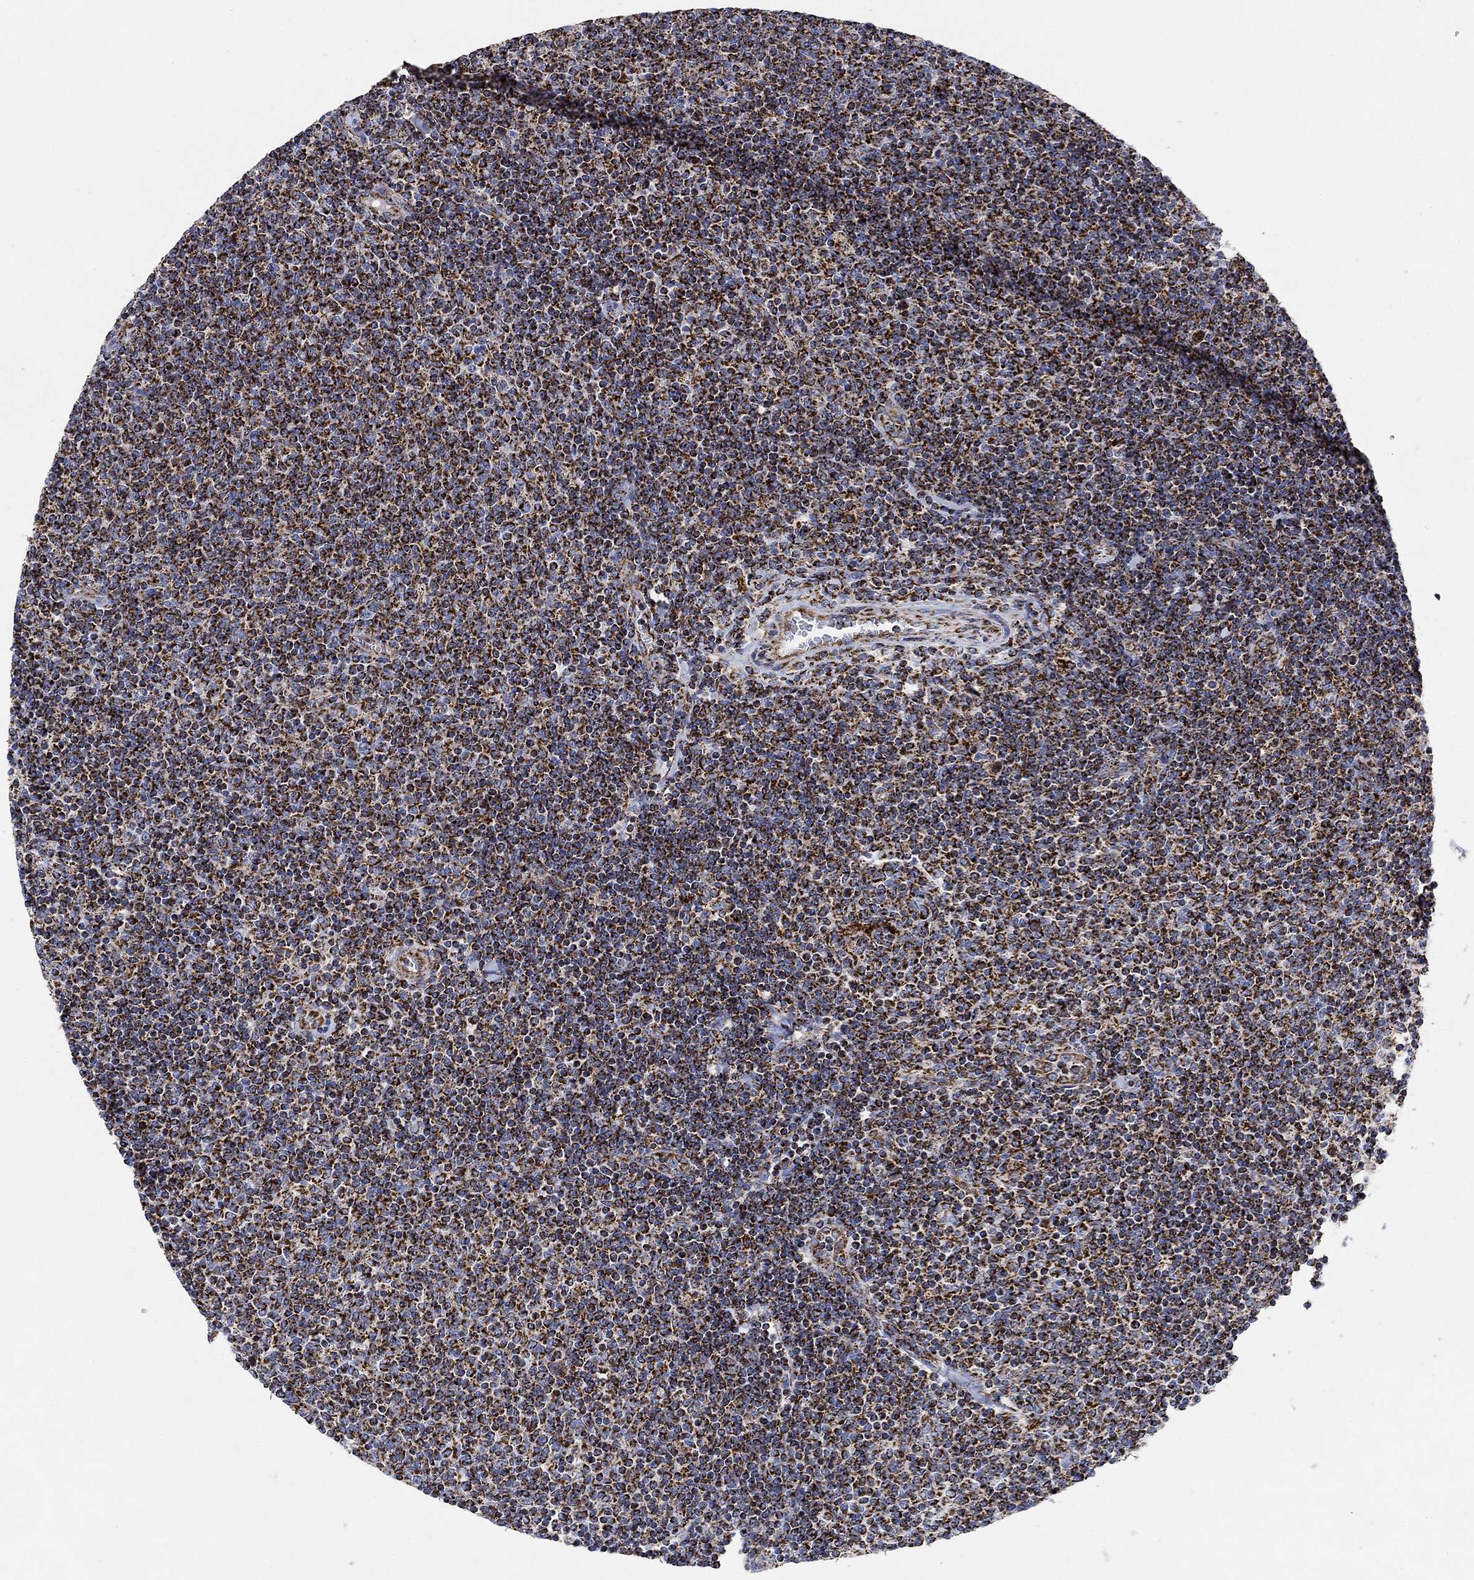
{"staining": {"intensity": "strong", "quantity": ">75%", "location": "cytoplasmic/membranous"}, "tissue": "lymphoma", "cell_type": "Tumor cells", "image_type": "cancer", "snomed": [{"axis": "morphology", "description": "Malignant lymphoma, non-Hodgkin's type, Low grade"}, {"axis": "topography", "description": "Lymph node"}], "caption": "Human lymphoma stained with a brown dye exhibits strong cytoplasmic/membranous positive expression in approximately >75% of tumor cells.", "gene": "NDUFS3", "patient": {"sex": "male", "age": 52}}